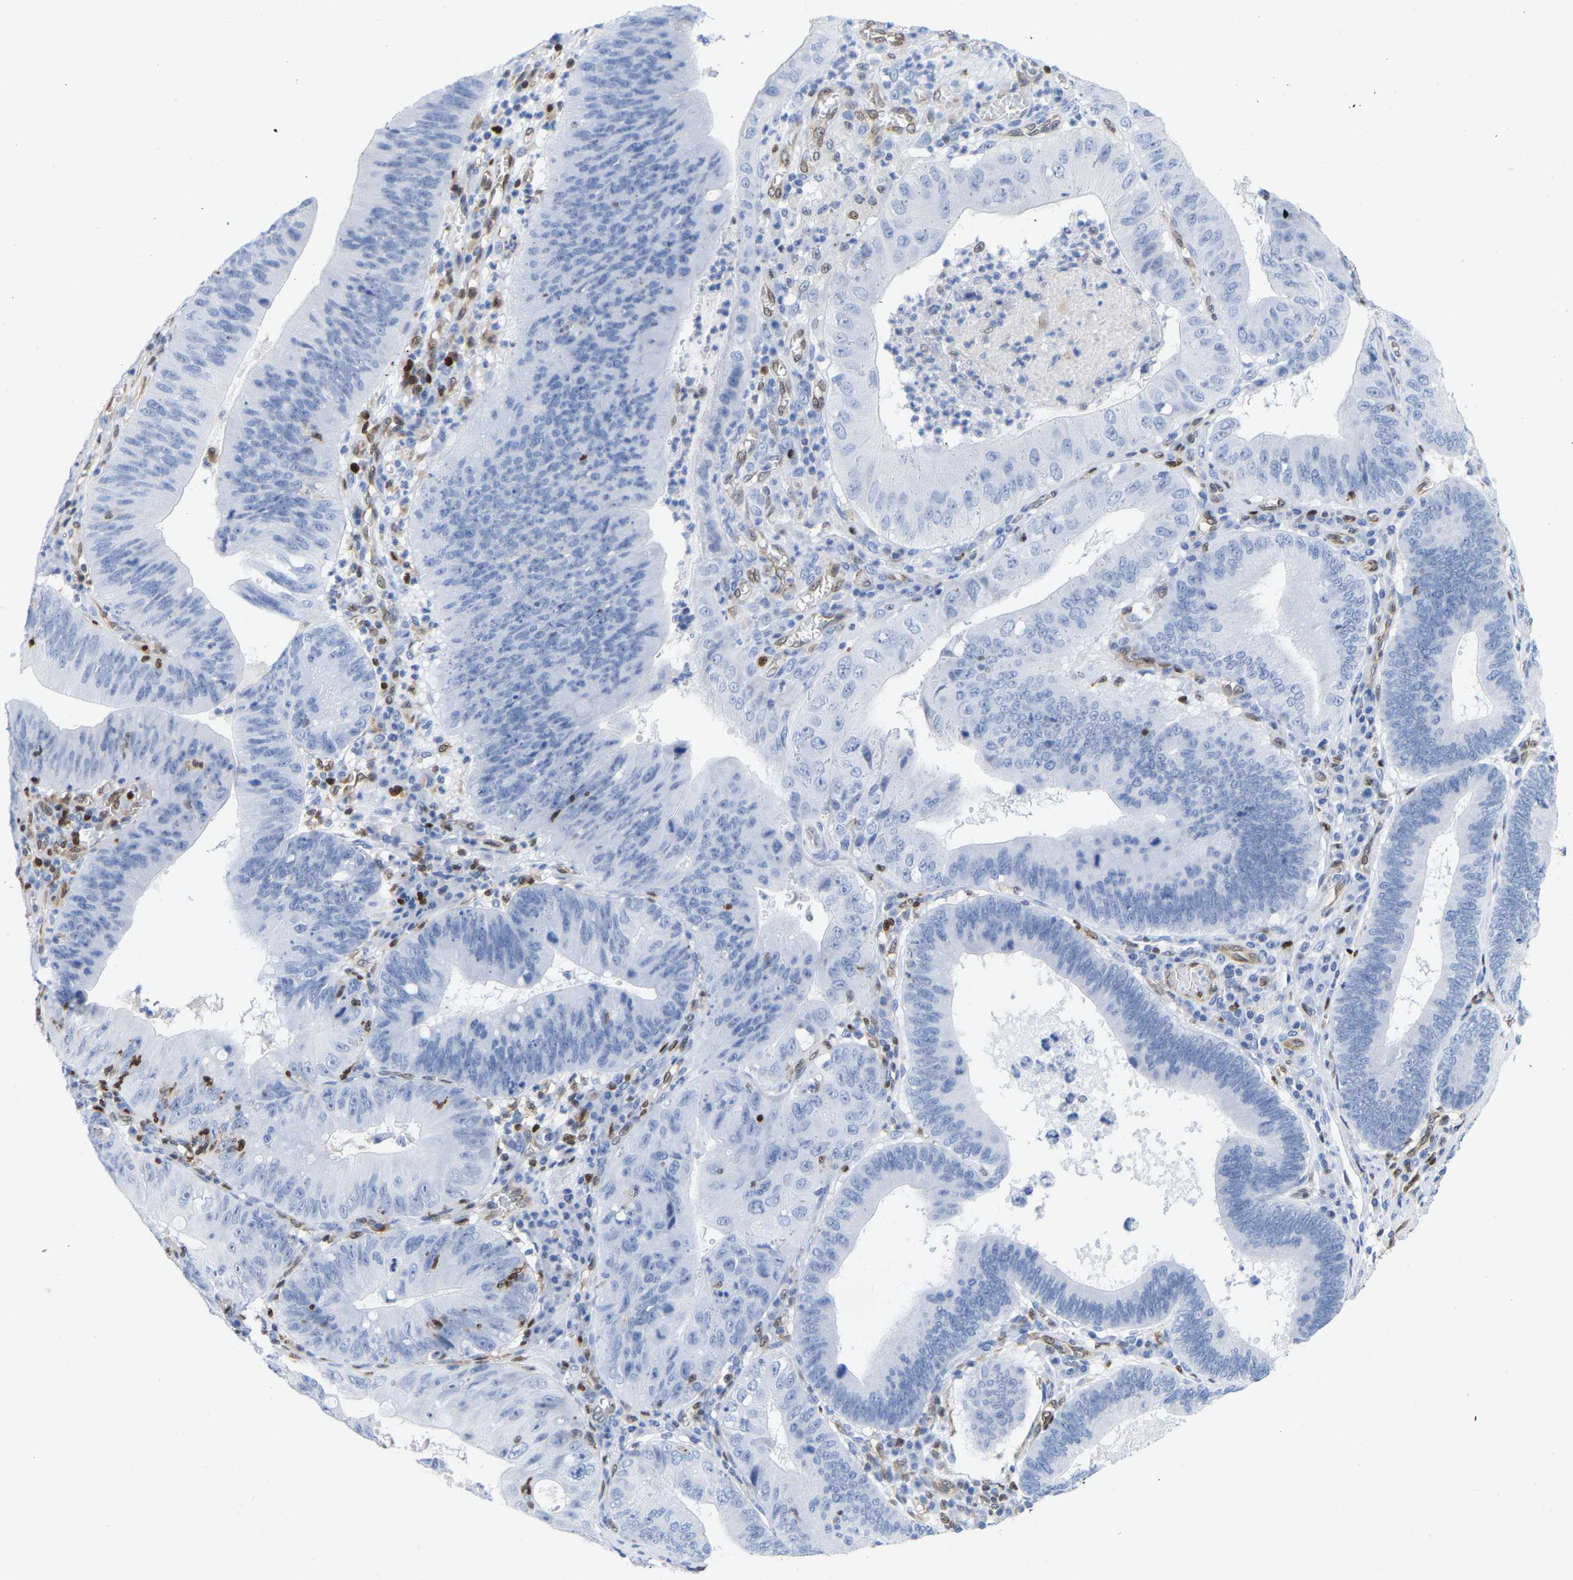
{"staining": {"intensity": "negative", "quantity": "none", "location": "none"}, "tissue": "stomach cancer", "cell_type": "Tumor cells", "image_type": "cancer", "snomed": [{"axis": "morphology", "description": "Adenocarcinoma, NOS"}, {"axis": "topography", "description": "Stomach"}], "caption": "Stomach cancer (adenocarcinoma) stained for a protein using IHC displays no positivity tumor cells.", "gene": "GIMAP4", "patient": {"sex": "male", "age": 59}}